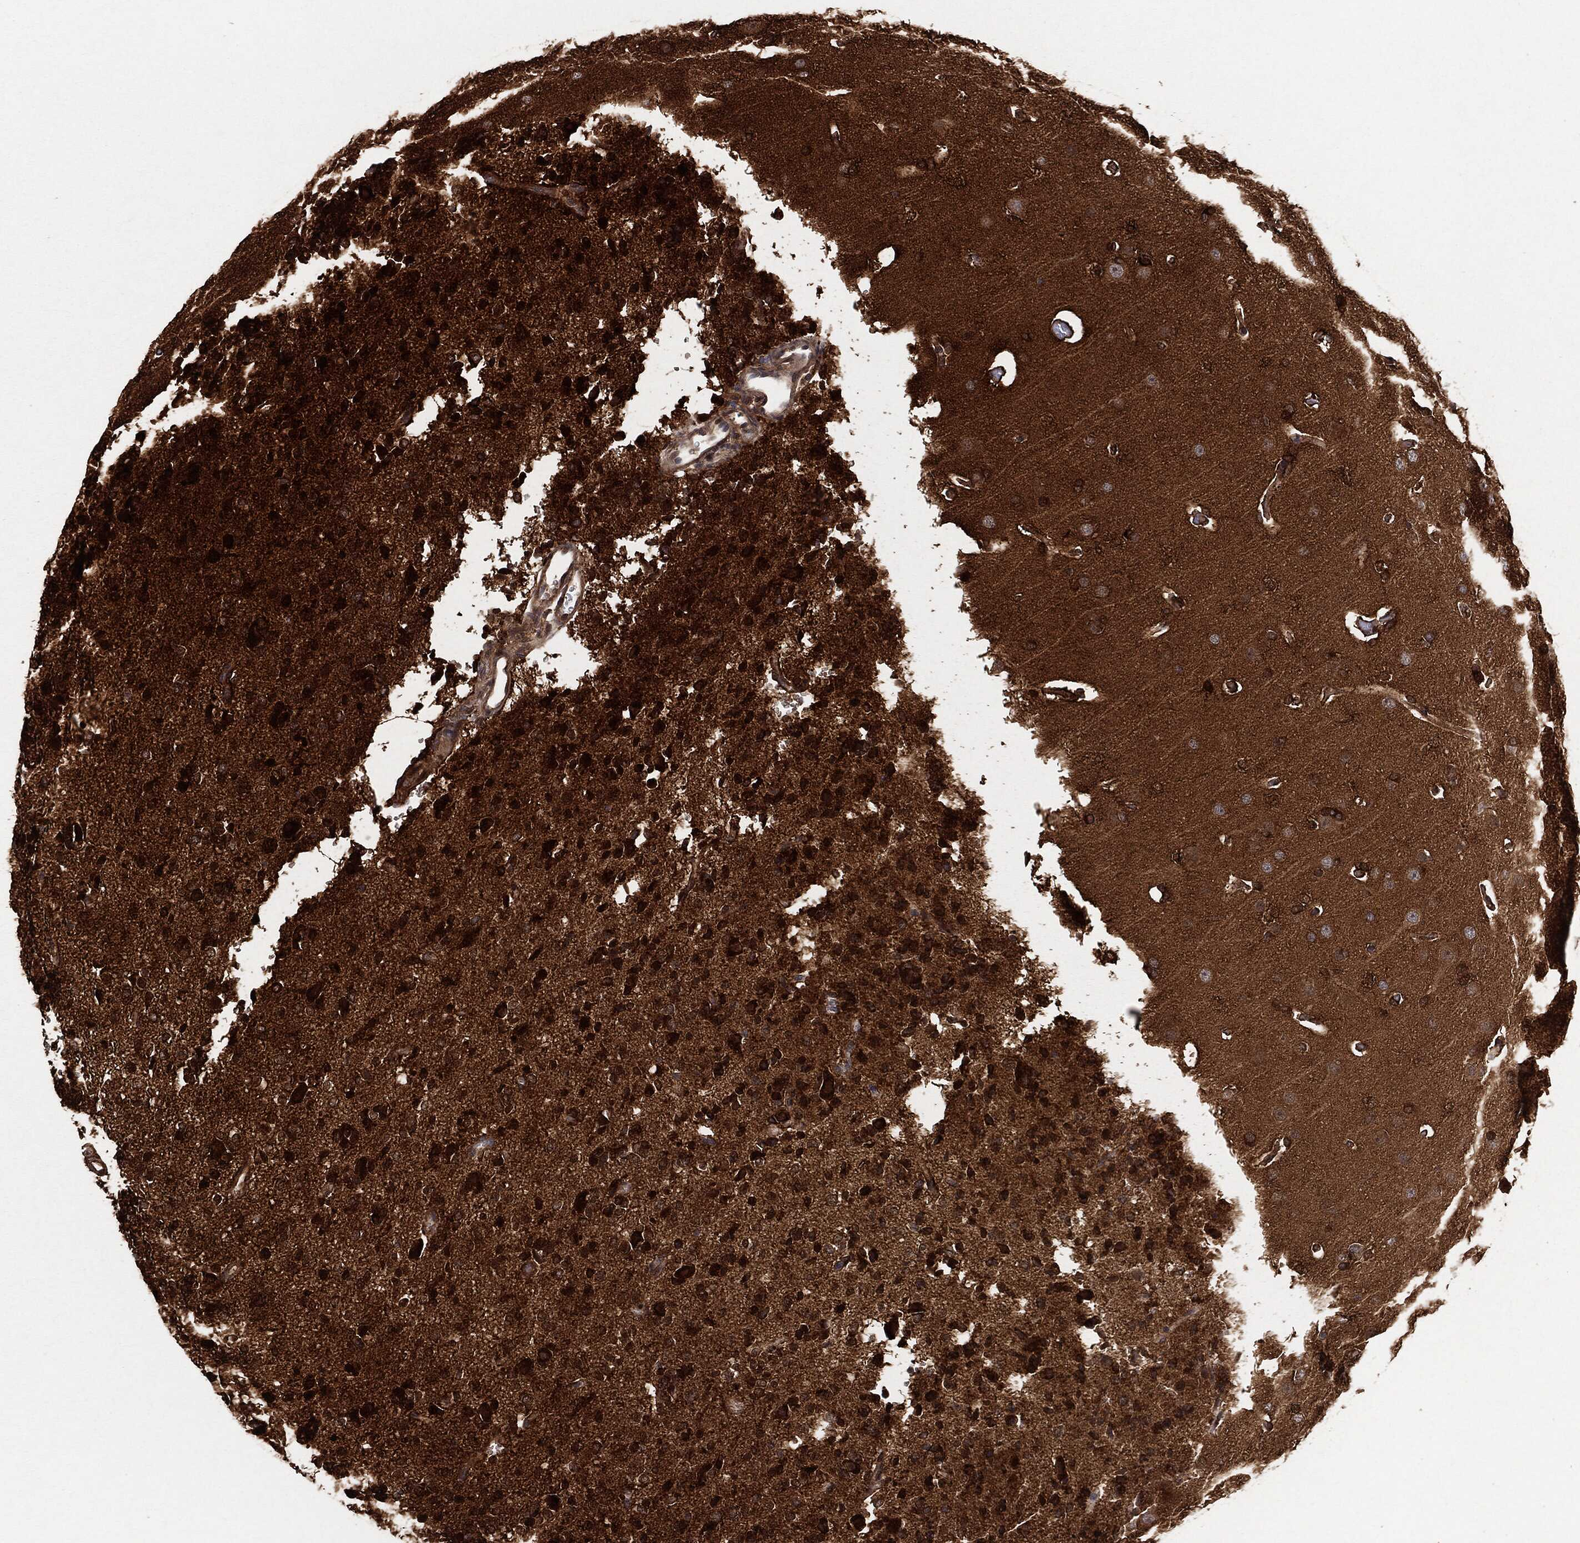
{"staining": {"intensity": "strong", "quantity": ">75%", "location": "cytoplasmic/membranous,nuclear"}, "tissue": "glioma", "cell_type": "Tumor cells", "image_type": "cancer", "snomed": [{"axis": "morphology", "description": "Glioma, malignant, Low grade"}, {"axis": "topography", "description": "Brain"}], "caption": "This is an image of immunohistochemistry staining of malignant low-grade glioma, which shows strong positivity in the cytoplasmic/membranous and nuclear of tumor cells.", "gene": "BCAR1", "patient": {"sex": "male", "age": 41}}